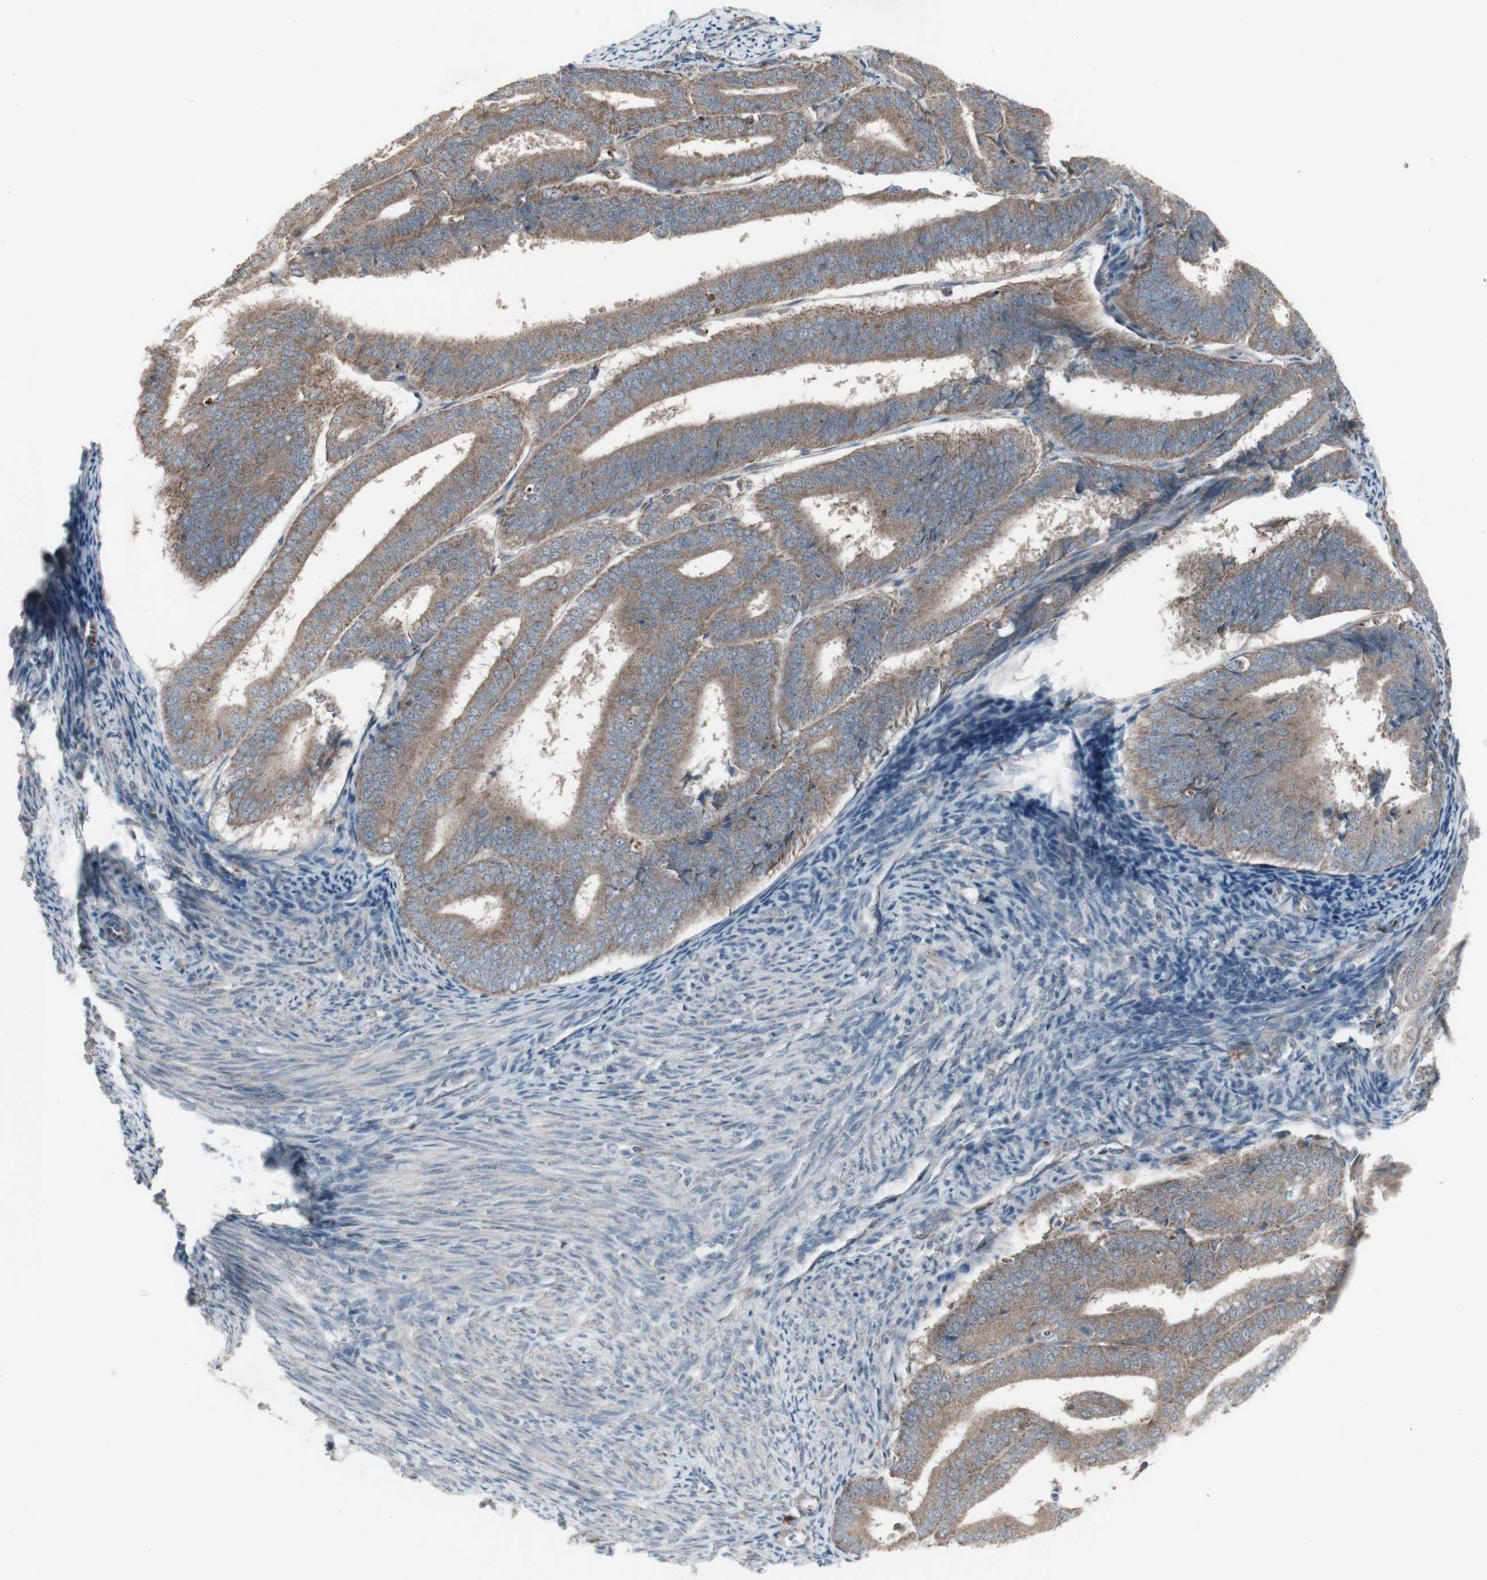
{"staining": {"intensity": "weak", "quantity": ">75%", "location": "cytoplasmic/membranous"}, "tissue": "endometrial cancer", "cell_type": "Tumor cells", "image_type": "cancer", "snomed": [{"axis": "morphology", "description": "Adenocarcinoma, NOS"}, {"axis": "topography", "description": "Endometrium"}], "caption": "An image showing weak cytoplasmic/membranous expression in approximately >75% of tumor cells in endometrial cancer, as visualized by brown immunohistochemical staining.", "gene": "SHC1", "patient": {"sex": "female", "age": 63}}